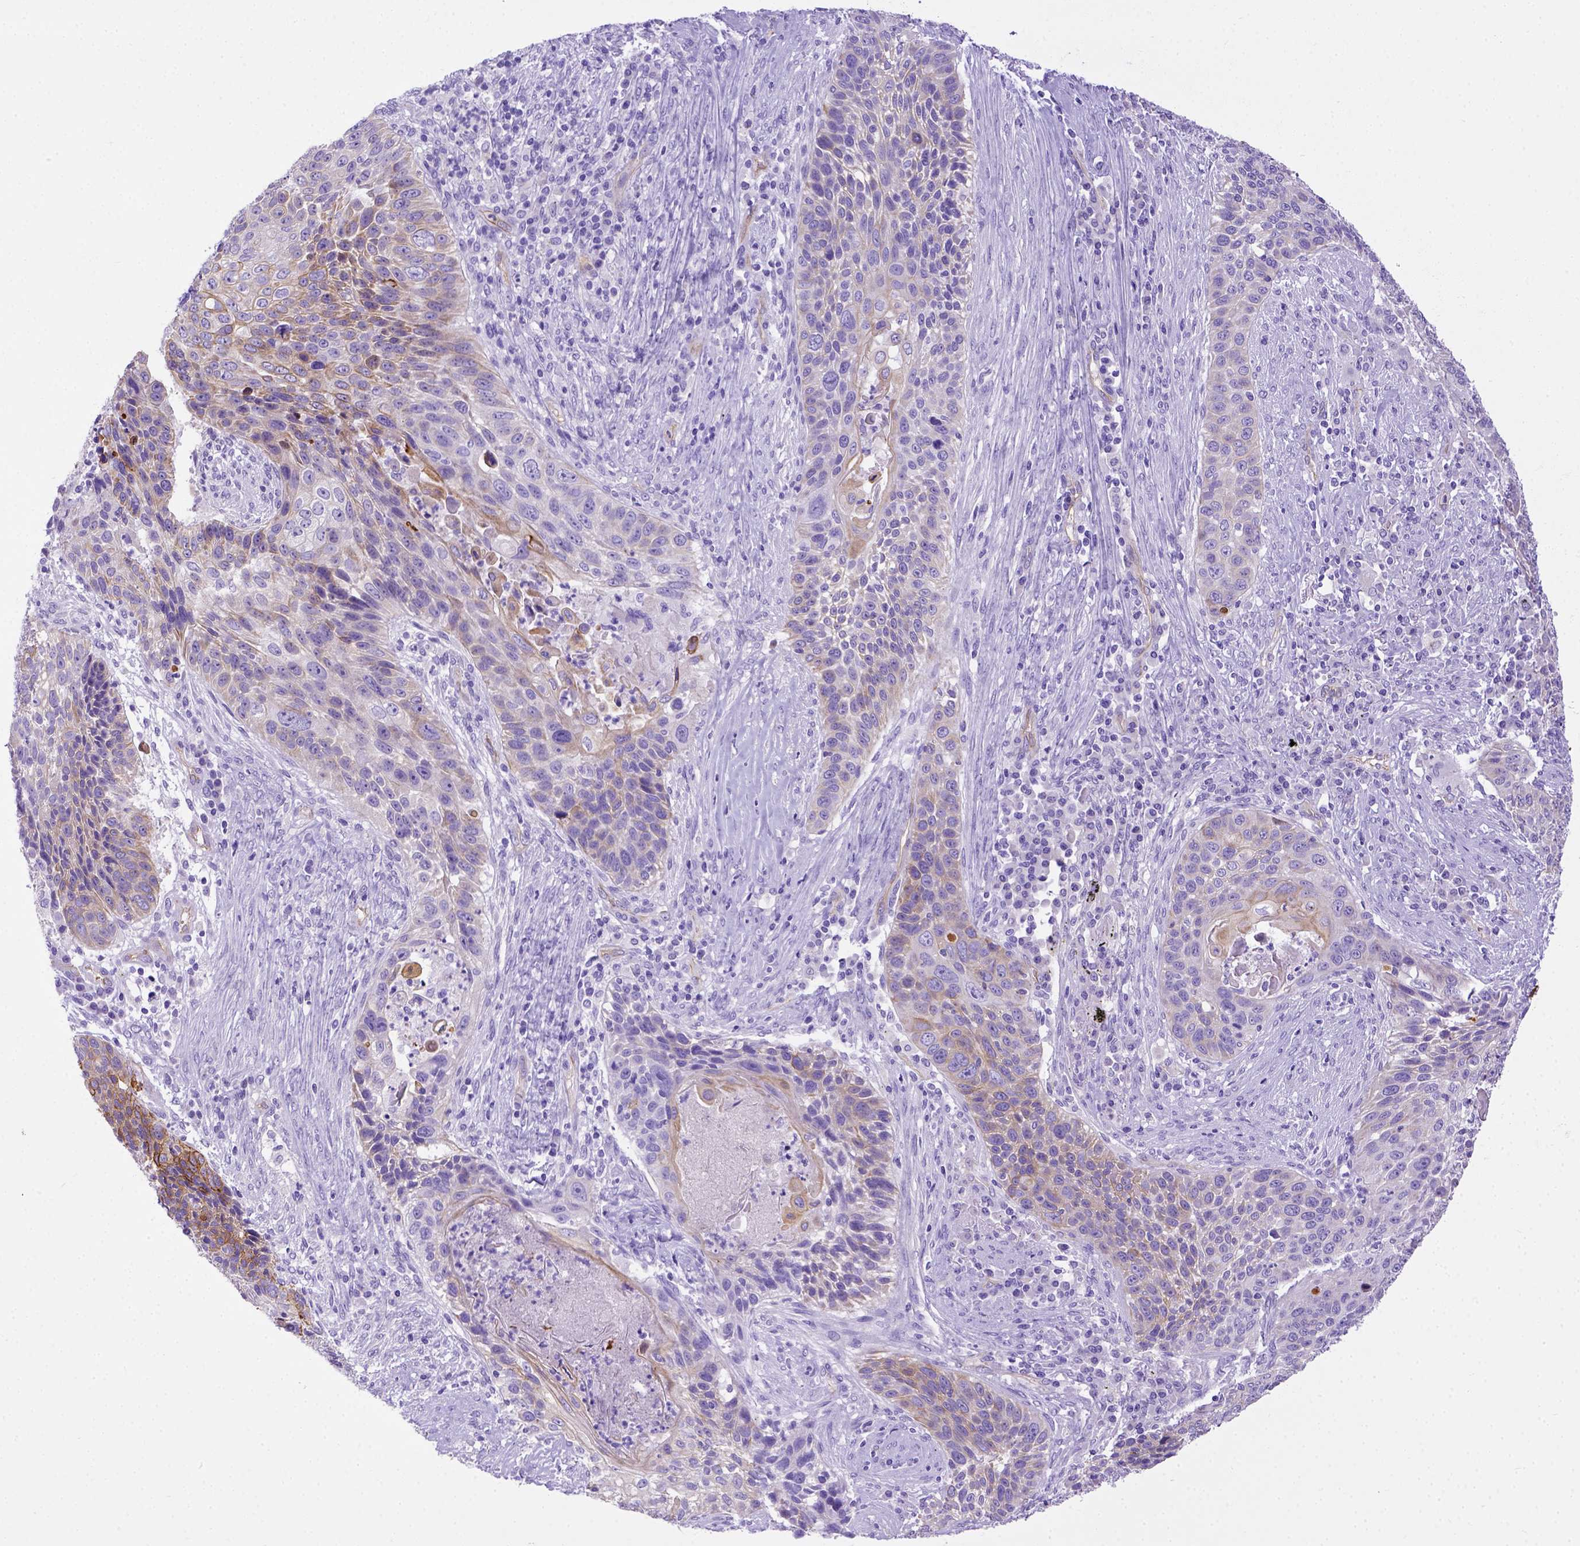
{"staining": {"intensity": "weak", "quantity": "25%-75%", "location": "cytoplasmic/membranous"}, "tissue": "lung cancer", "cell_type": "Tumor cells", "image_type": "cancer", "snomed": [{"axis": "morphology", "description": "Squamous cell carcinoma, NOS"}, {"axis": "morphology", "description": "Squamous cell carcinoma, metastatic, NOS"}, {"axis": "topography", "description": "Lung"}, {"axis": "topography", "description": "Pleura, NOS"}], "caption": "Protein expression analysis of lung cancer (squamous cell carcinoma) reveals weak cytoplasmic/membranous positivity in approximately 25%-75% of tumor cells. Nuclei are stained in blue.", "gene": "LRRC18", "patient": {"sex": "male", "age": 72}}